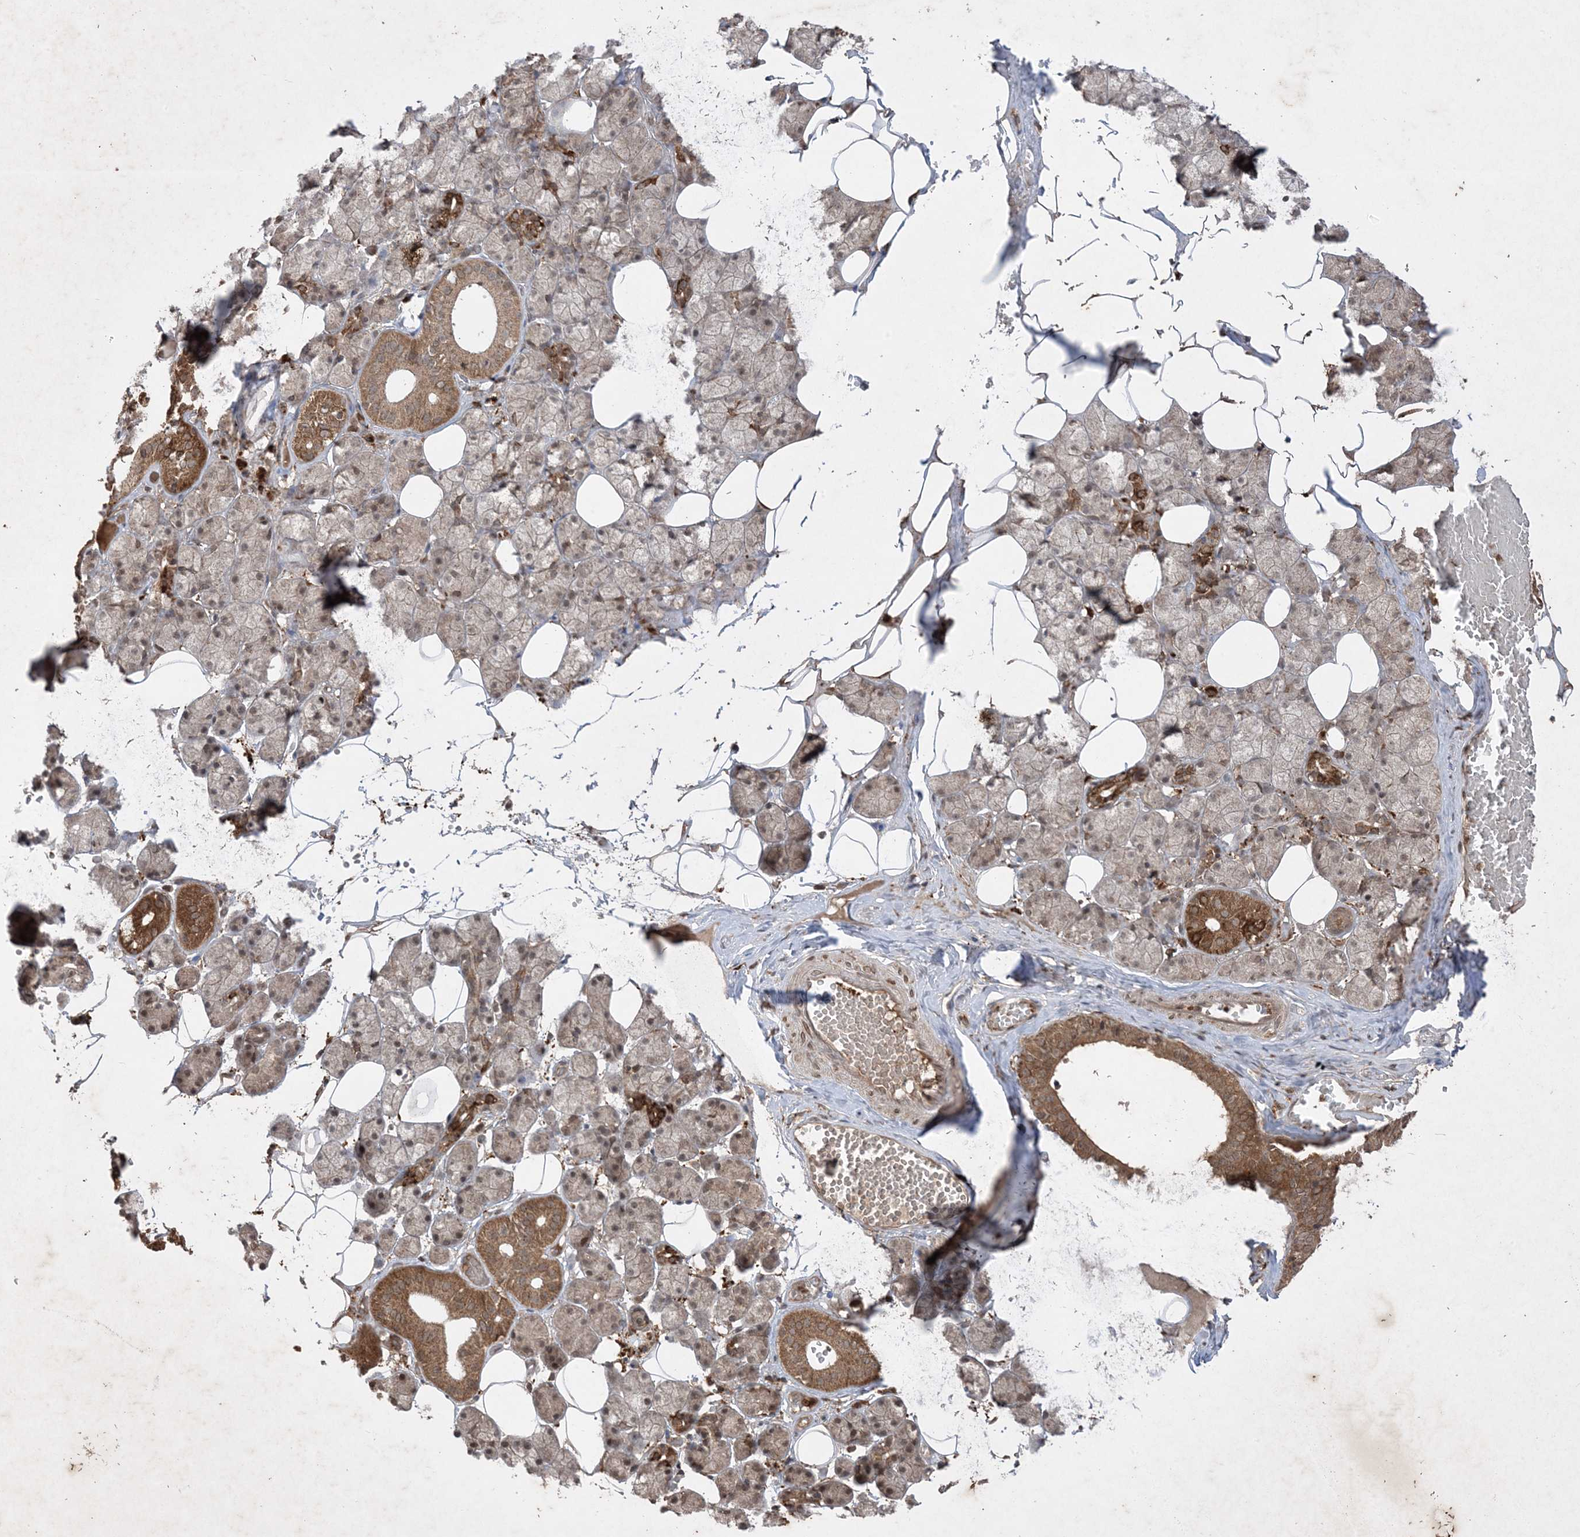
{"staining": {"intensity": "moderate", "quantity": "25%-75%", "location": "cytoplasmic/membranous"}, "tissue": "salivary gland", "cell_type": "Glandular cells", "image_type": "normal", "snomed": [{"axis": "morphology", "description": "Normal tissue, NOS"}, {"axis": "topography", "description": "Salivary gland"}], "caption": "This image exhibits normal salivary gland stained with immunohistochemistry to label a protein in brown. The cytoplasmic/membranous of glandular cells show moderate positivity for the protein. Nuclei are counter-stained blue.", "gene": "PTK6", "patient": {"sex": "female", "age": 33}}